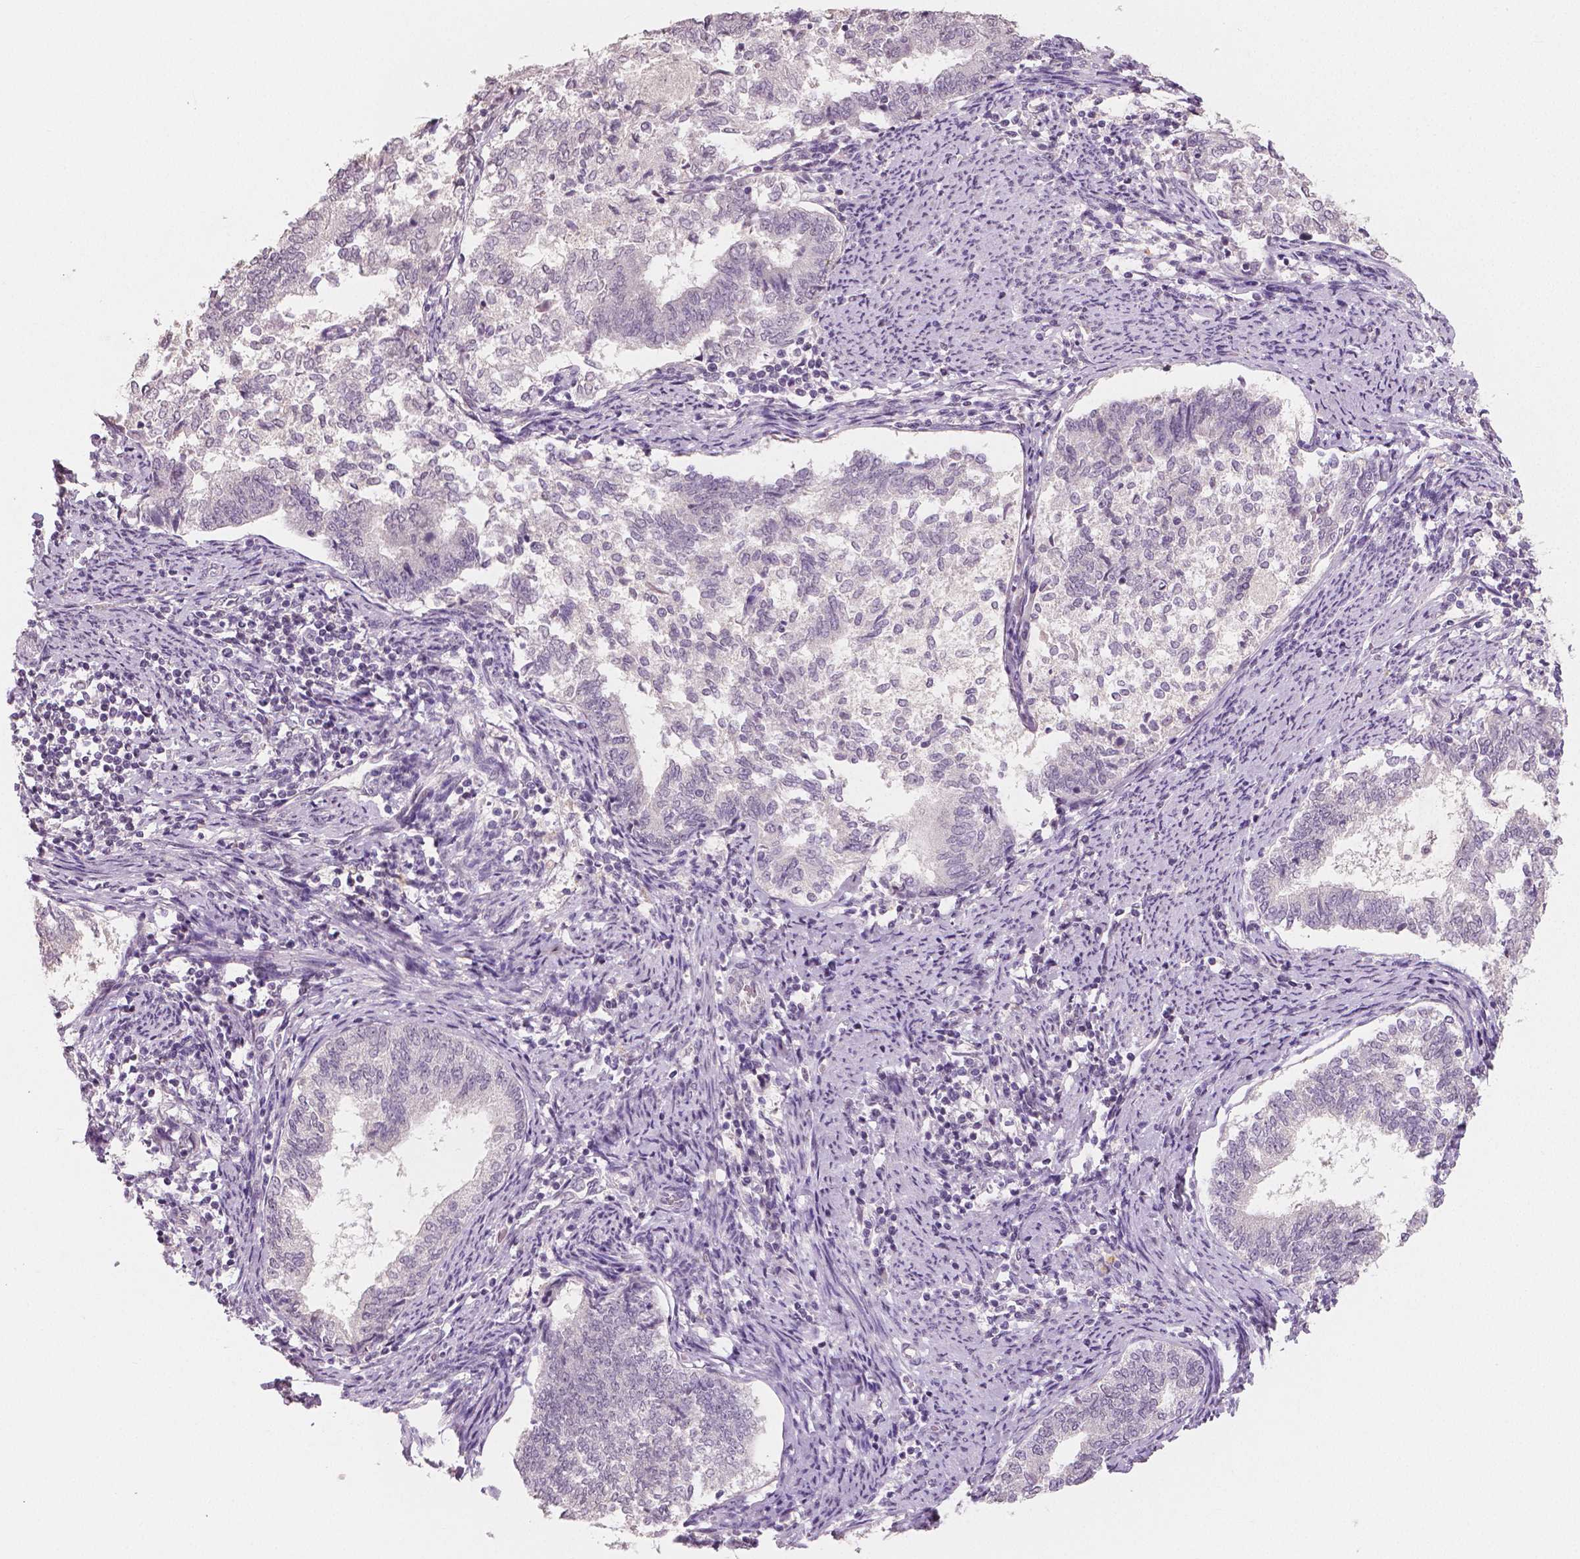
{"staining": {"intensity": "negative", "quantity": "none", "location": "none"}, "tissue": "endometrial cancer", "cell_type": "Tumor cells", "image_type": "cancer", "snomed": [{"axis": "morphology", "description": "Adenocarcinoma, NOS"}, {"axis": "topography", "description": "Endometrium"}], "caption": "This is an IHC photomicrograph of endometrial cancer. There is no staining in tumor cells.", "gene": "RNASE7", "patient": {"sex": "female", "age": 65}}